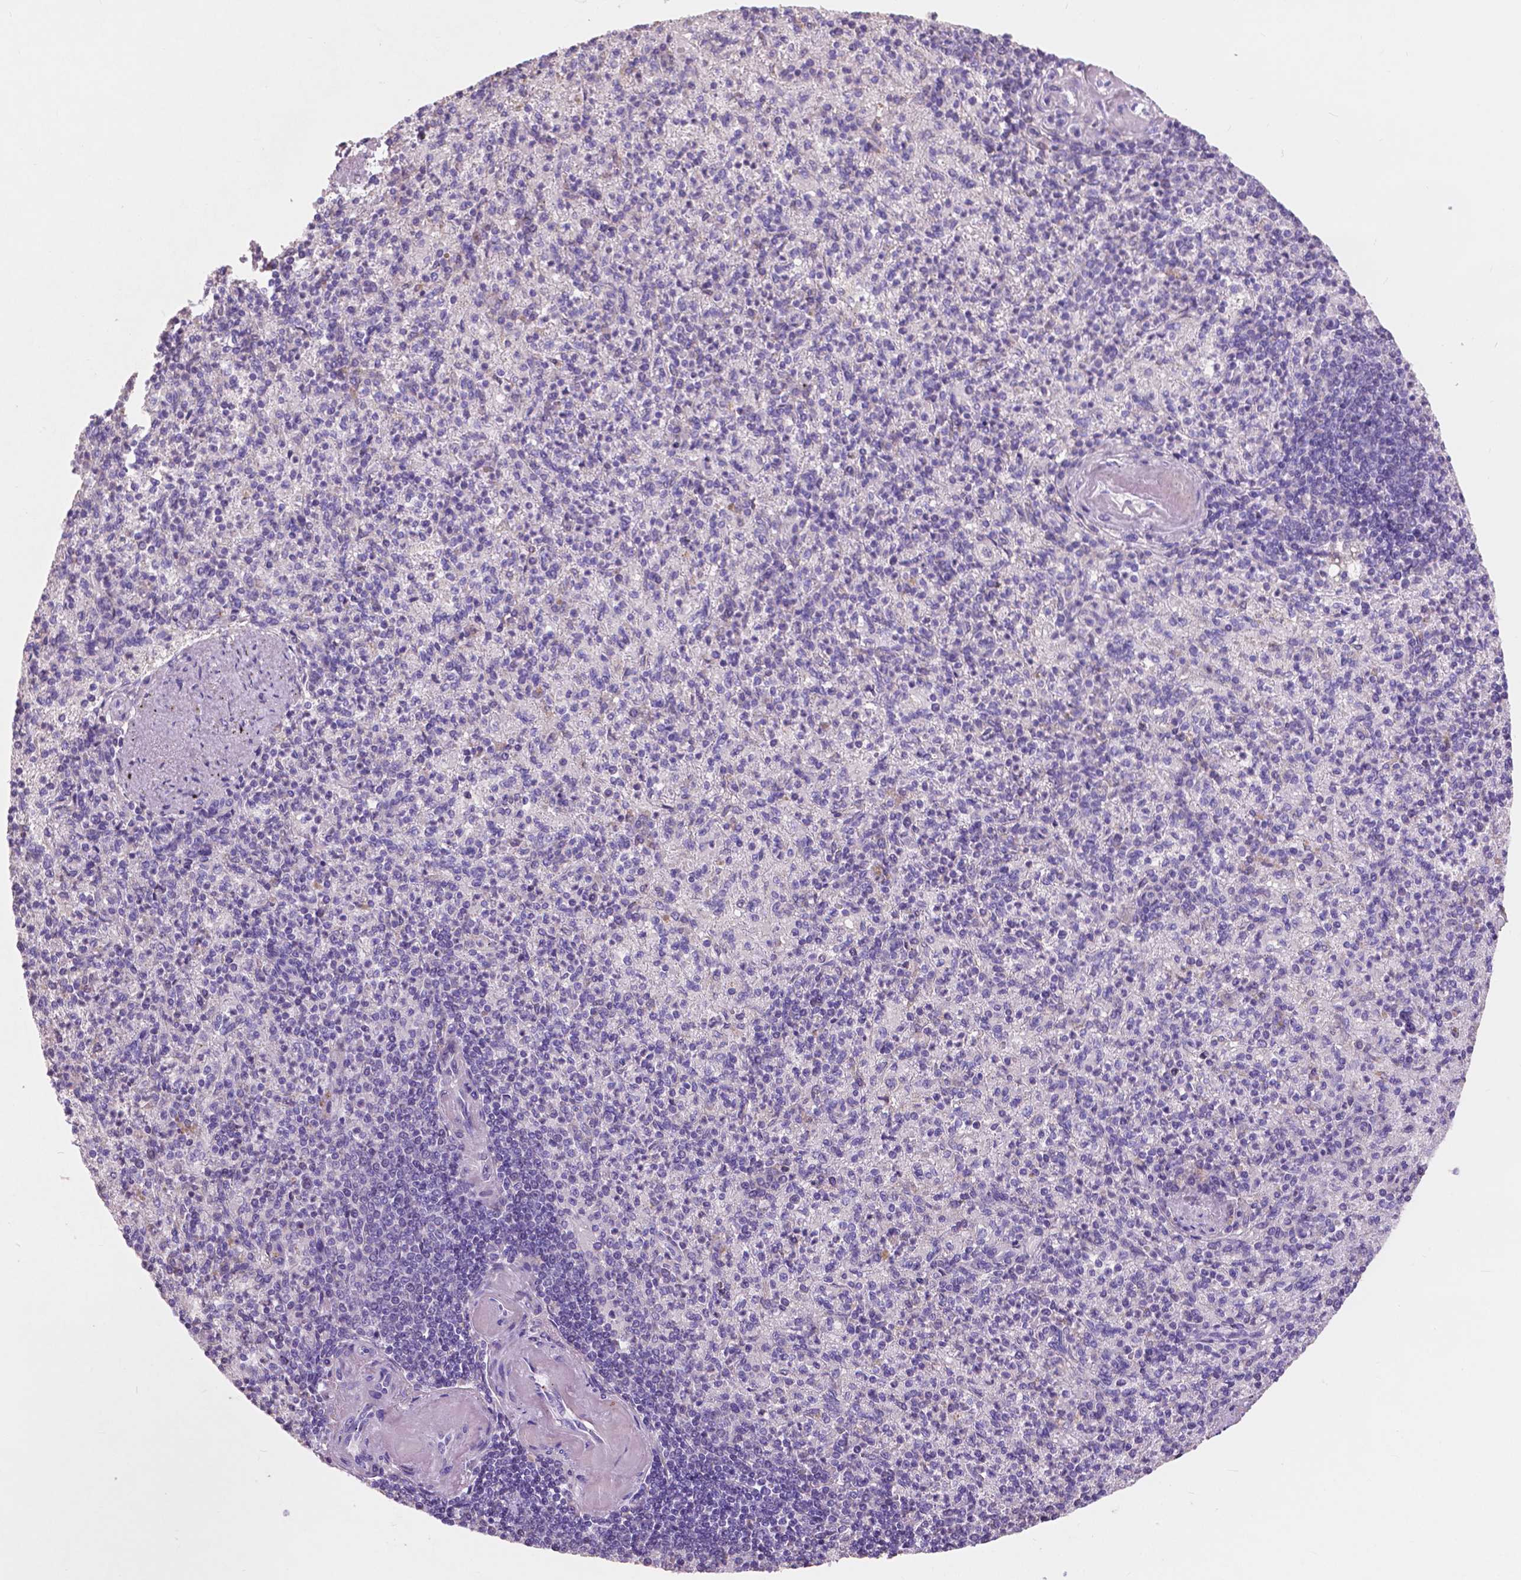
{"staining": {"intensity": "negative", "quantity": "none", "location": "none"}, "tissue": "spleen", "cell_type": "Cells in red pulp", "image_type": "normal", "snomed": [{"axis": "morphology", "description": "Normal tissue, NOS"}, {"axis": "topography", "description": "Spleen"}], "caption": "Image shows no protein expression in cells in red pulp of benign spleen.", "gene": "IREB2", "patient": {"sex": "female", "age": 74}}